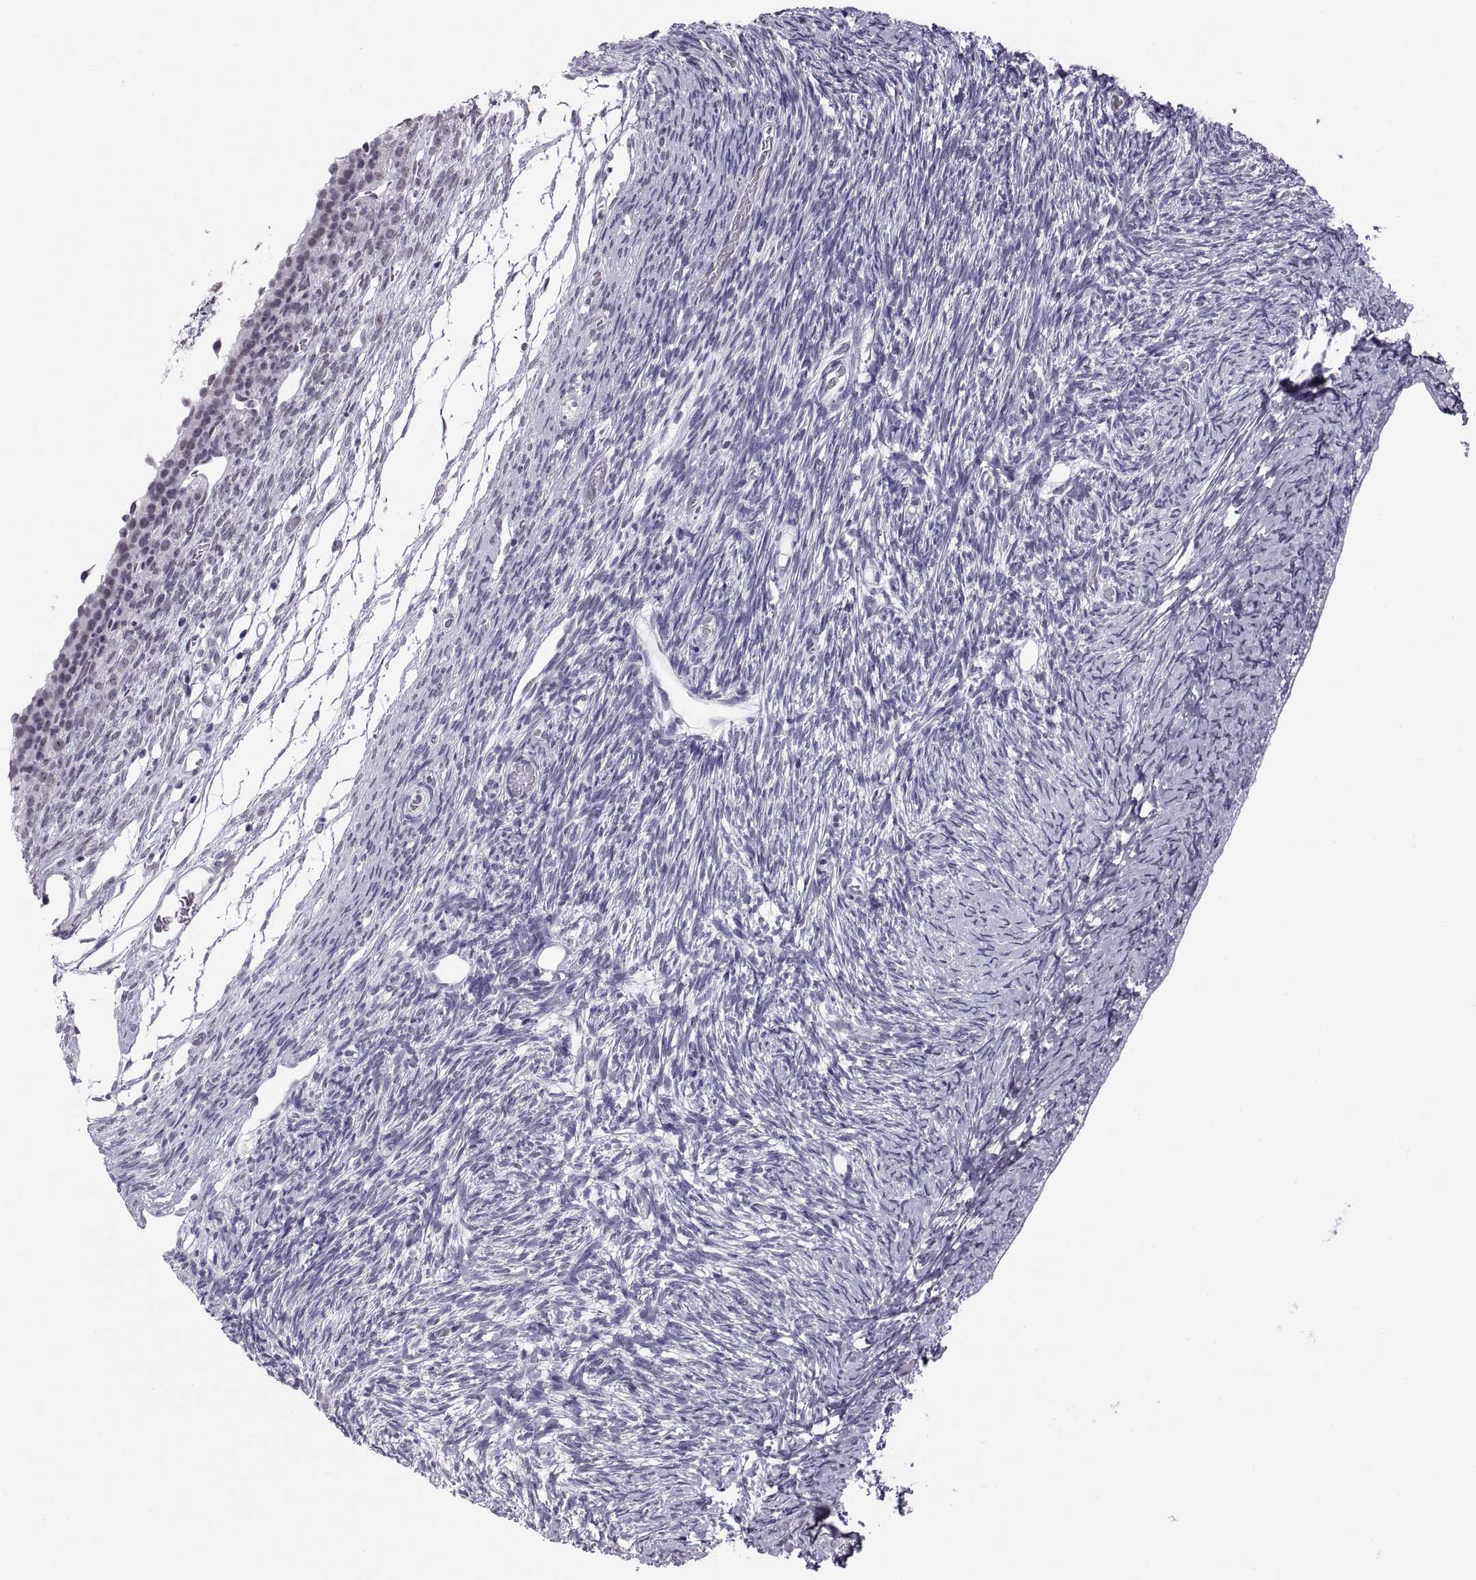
{"staining": {"intensity": "negative", "quantity": "none", "location": "none"}, "tissue": "ovary", "cell_type": "Follicle cells", "image_type": "normal", "snomed": [{"axis": "morphology", "description": "Normal tissue, NOS"}, {"axis": "topography", "description": "Ovary"}], "caption": "Protein analysis of unremarkable ovary exhibits no significant expression in follicle cells. (Immunohistochemistry, brightfield microscopy, high magnification).", "gene": "CARTPT", "patient": {"sex": "female", "age": 39}}